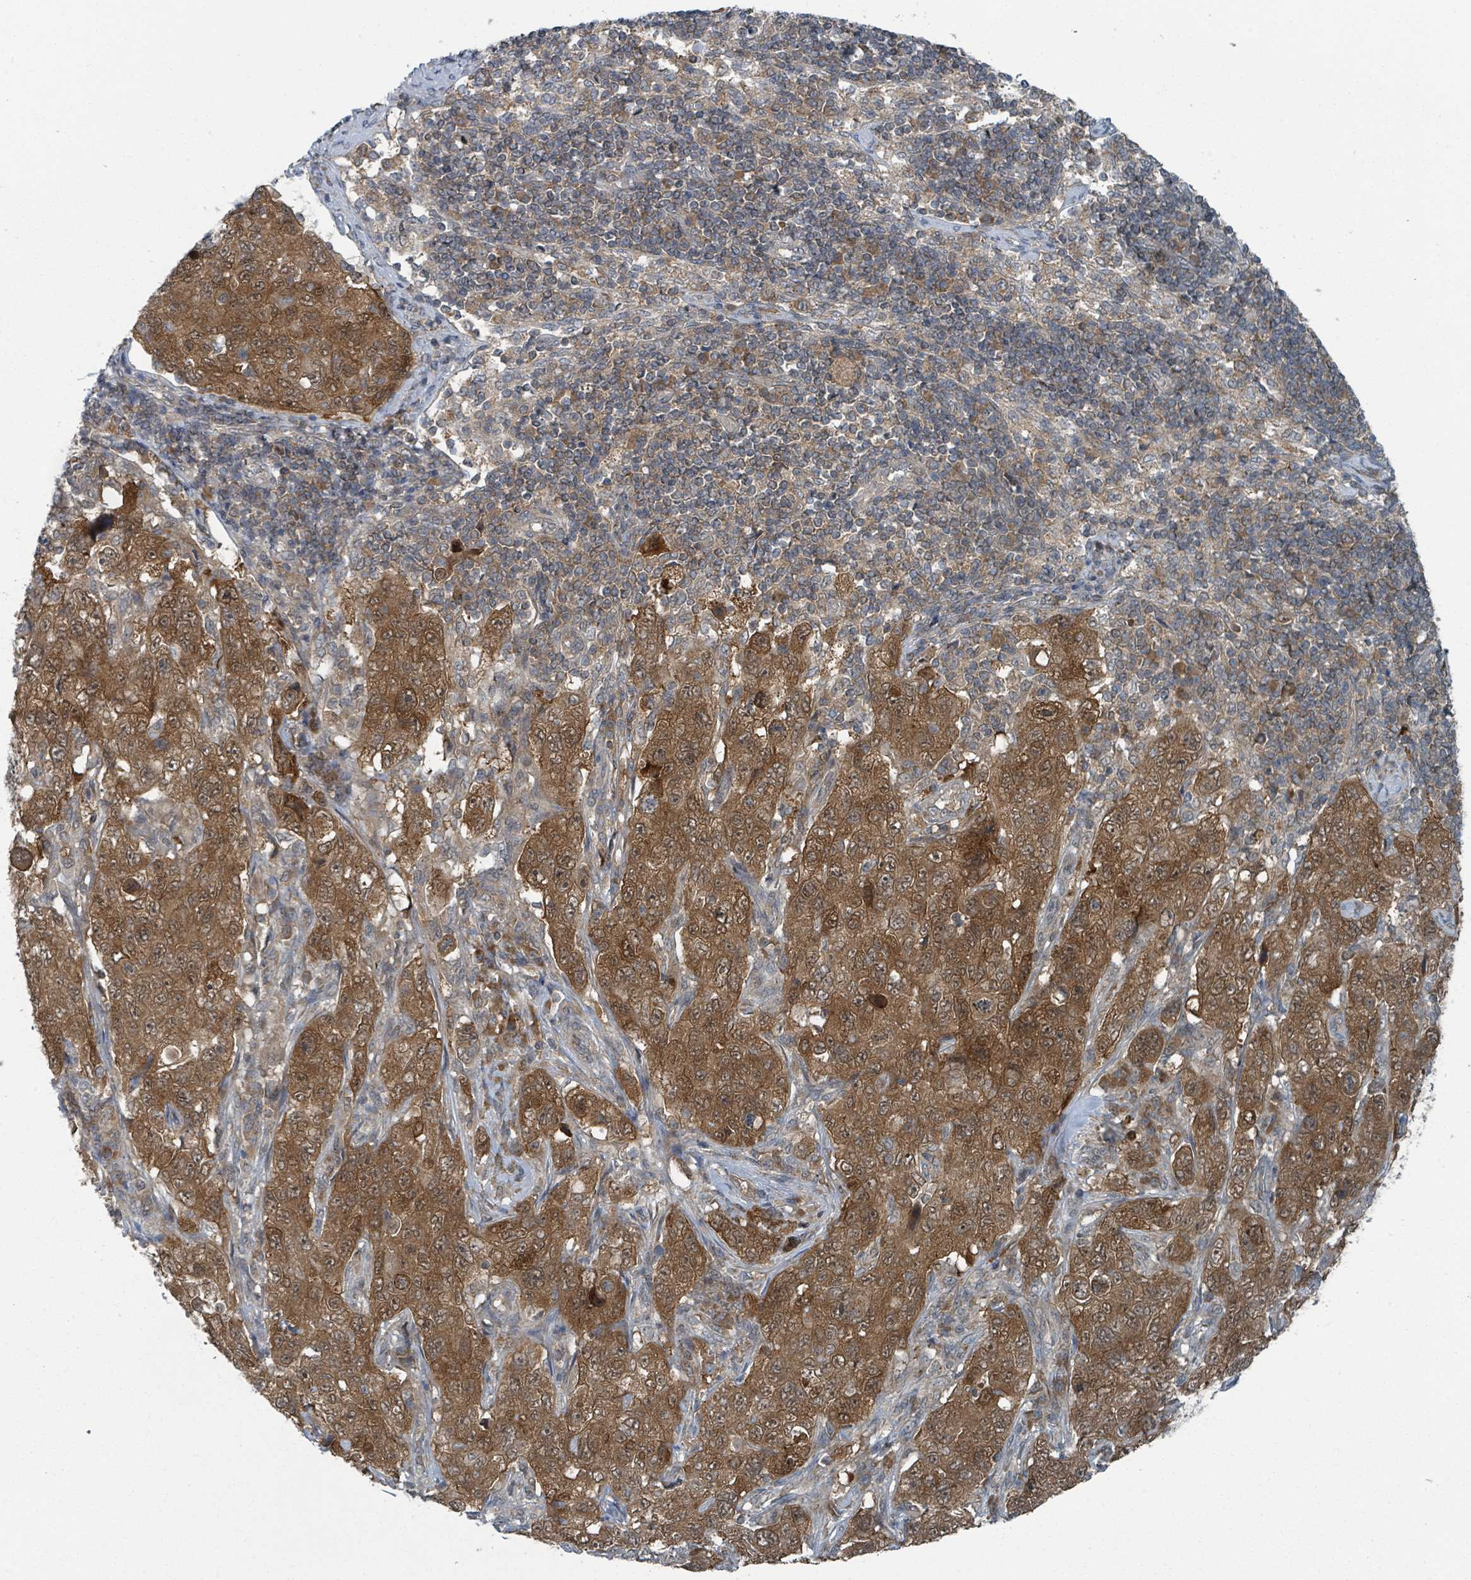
{"staining": {"intensity": "moderate", "quantity": ">75%", "location": "cytoplasmic/membranous,nuclear"}, "tissue": "pancreatic cancer", "cell_type": "Tumor cells", "image_type": "cancer", "snomed": [{"axis": "morphology", "description": "Adenocarcinoma, NOS"}, {"axis": "topography", "description": "Pancreas"}], "caption": "Protein positivity by immunohistochemistry demonstrates moderate cytoplasmic/membranous and nuclear positivity in about >75% of tumor cells in pancreatic adenocarcinoma.", "gene": "GOLGA7", "patient": {"sex": "male", "age": 68}}